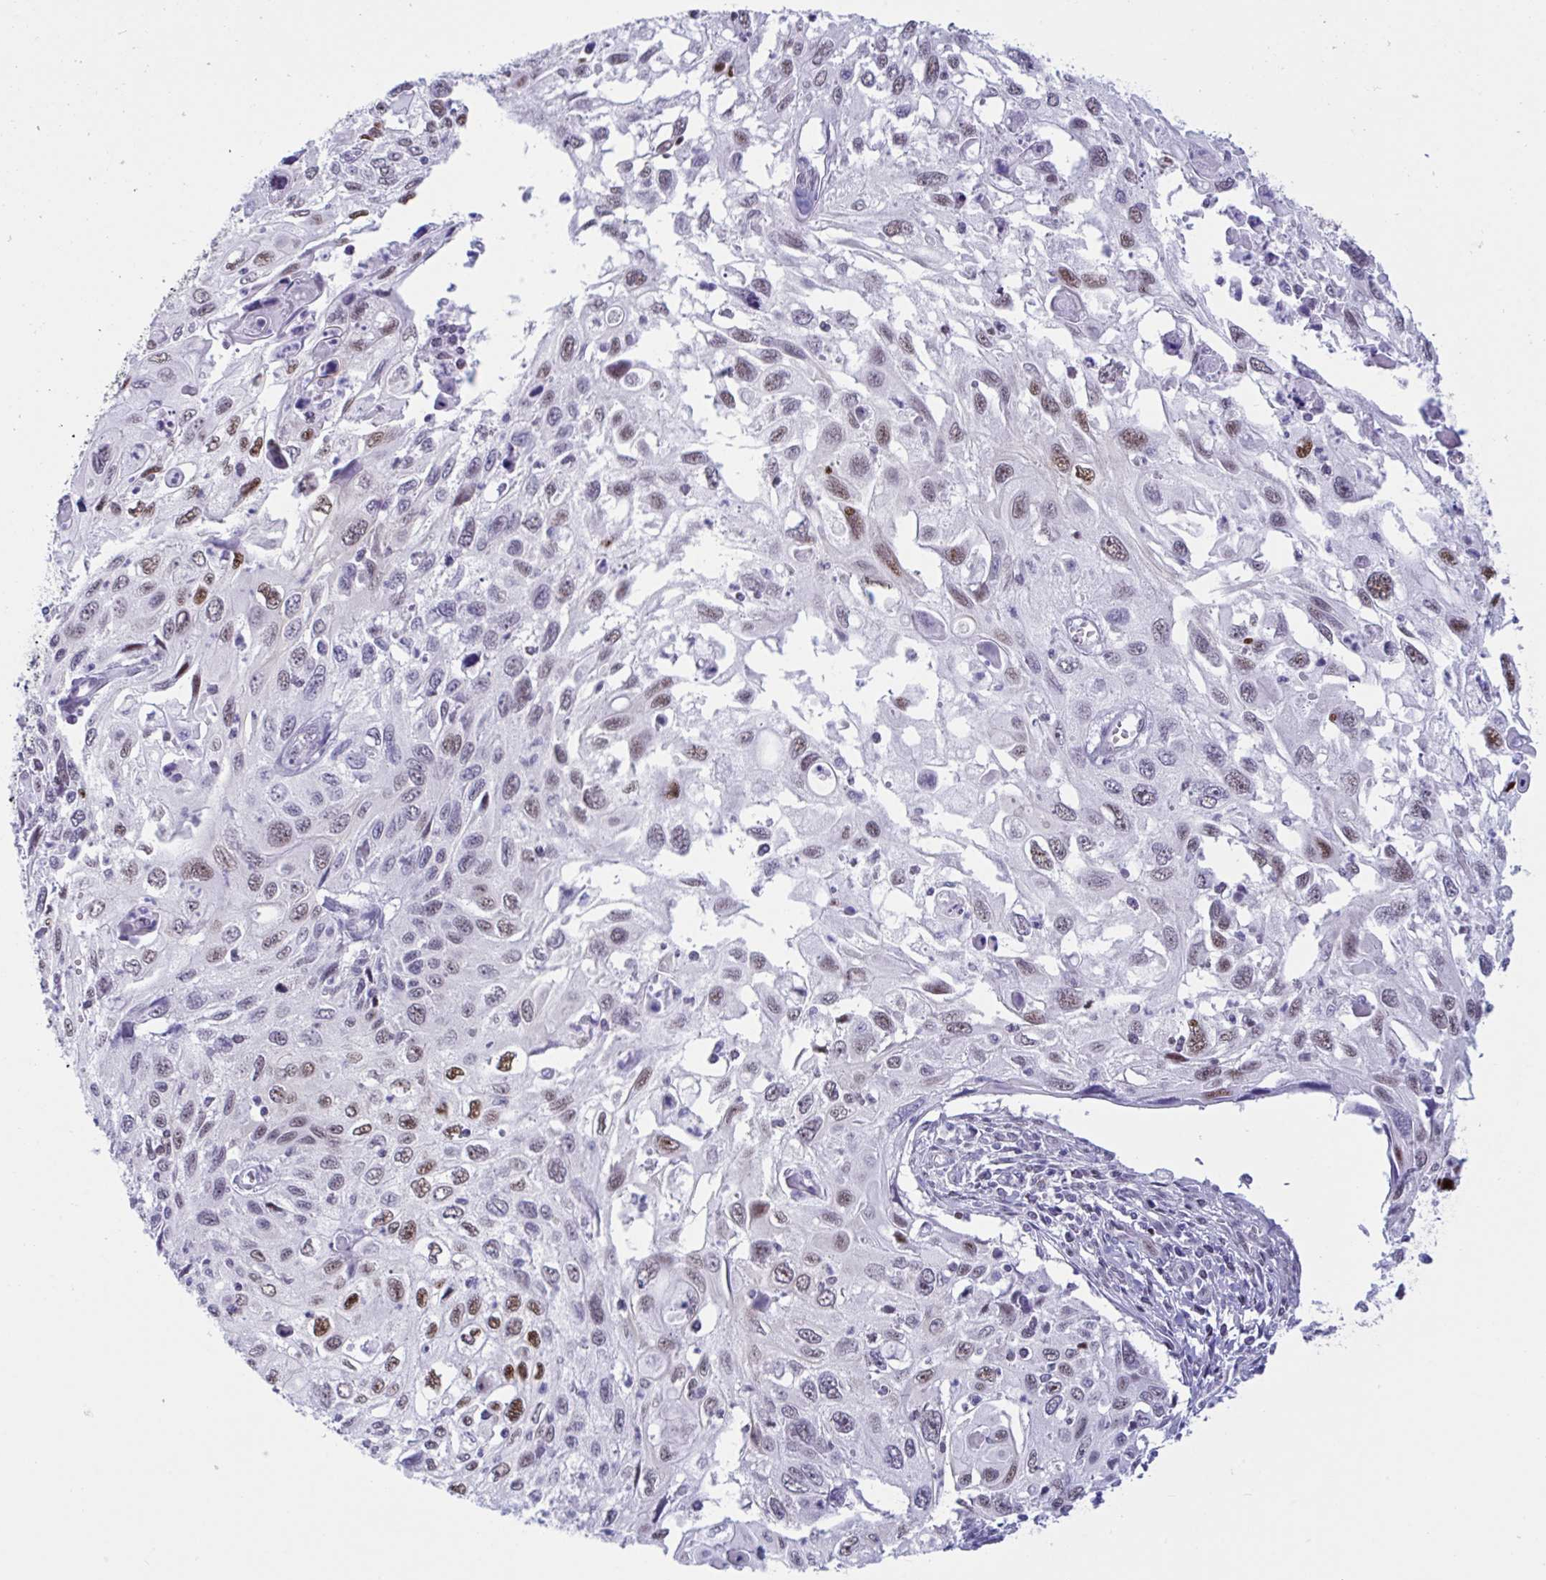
{"staining": {"intensity": "moderate", "quantity": "25%-75%", "location": "nuclear"}, "tissue": "cervical cancer", "cell_type": "Tumor cells", "image_type": "cancer", "snomed": [{"axis": "morphology", "description": "Squamous cell carcinoma, NOS"}, {"axis": "topography", "description": "Cervix"}], "caption": "Immunohistochemical staining of cervical squamous cell carcinoma shows medium levels of moderate nuclear protein positivity in about 25%-75% of tumor cells.", "gene": "IKZF2", "patient": {"sex": "female", "age": 70}}